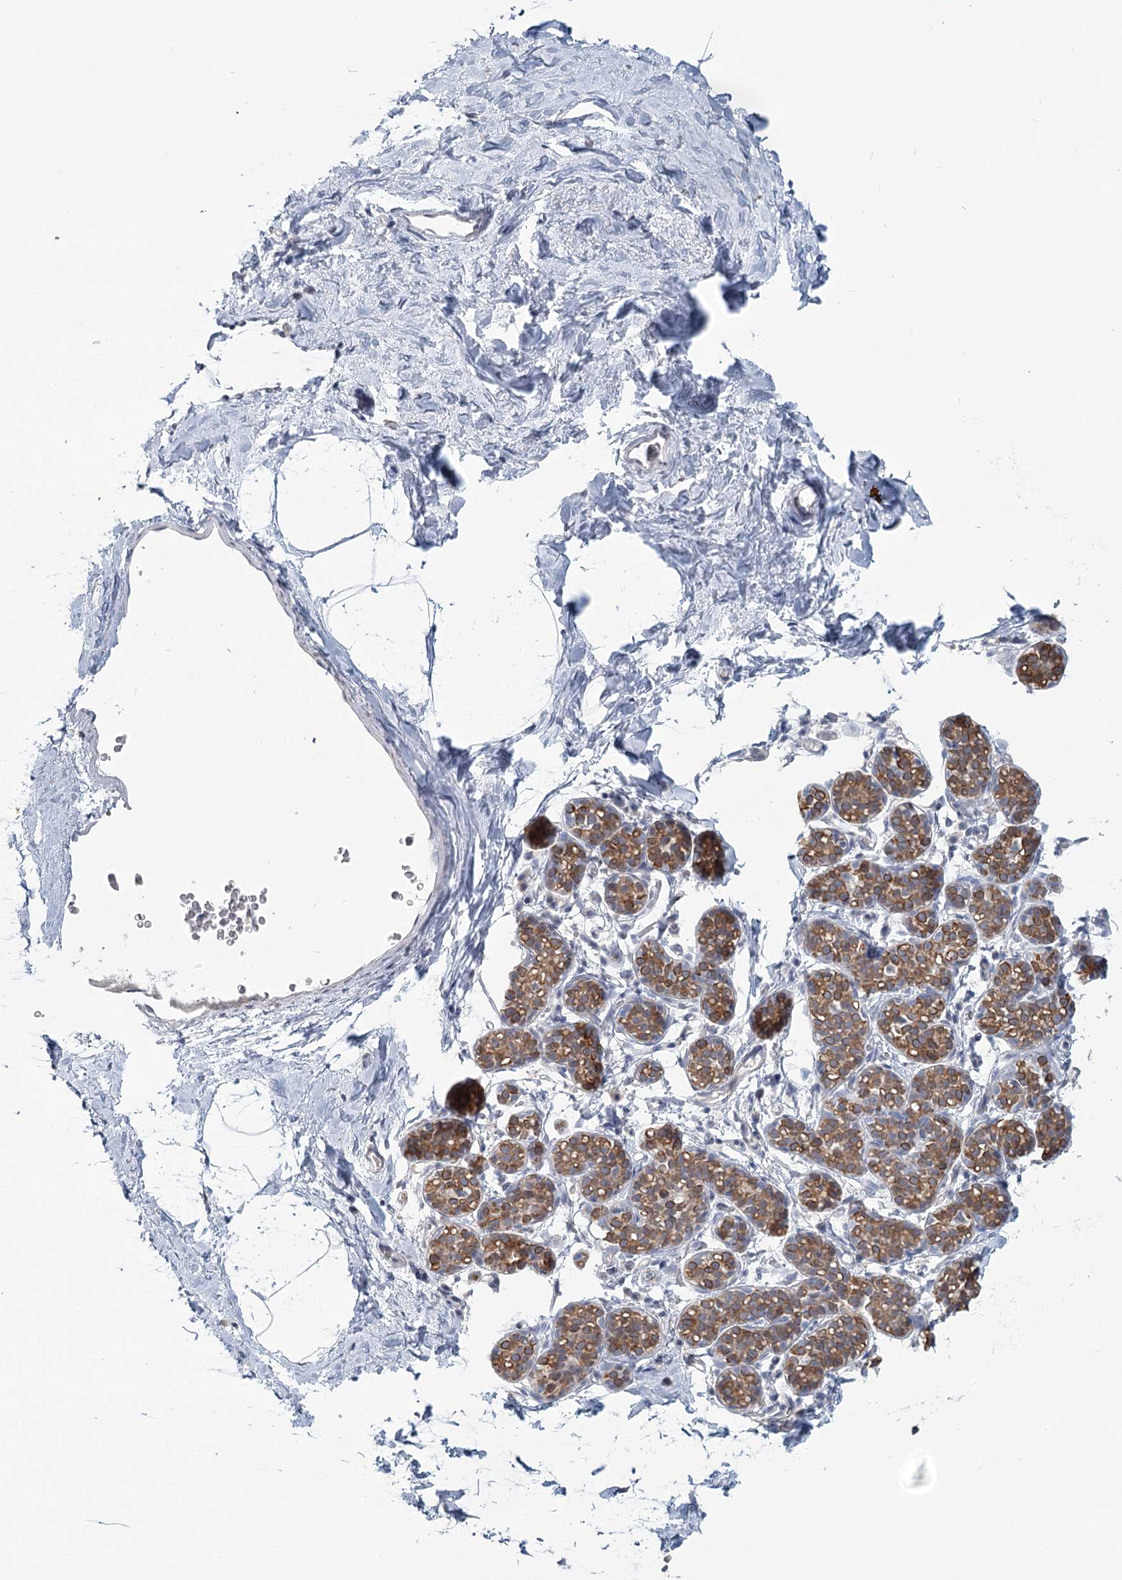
{"staining": {"intensity": "negative", "quantity": "none", "location": "none"}, "tissue": "breast", "cell_type": "Adipocytes", "image_type": "normal", "snomed": [{"axis": "morphology", "description": "Normal tissue, NOS"}, {"axis": "topography", "description": "Breast"}], "caption": "This is an immunohistochemistry (IHC) image of unremarkable breast. There is no positivity in adipocytes.", "gene": "TMEM70", "patient": {"sex": "female", "age": 62}}